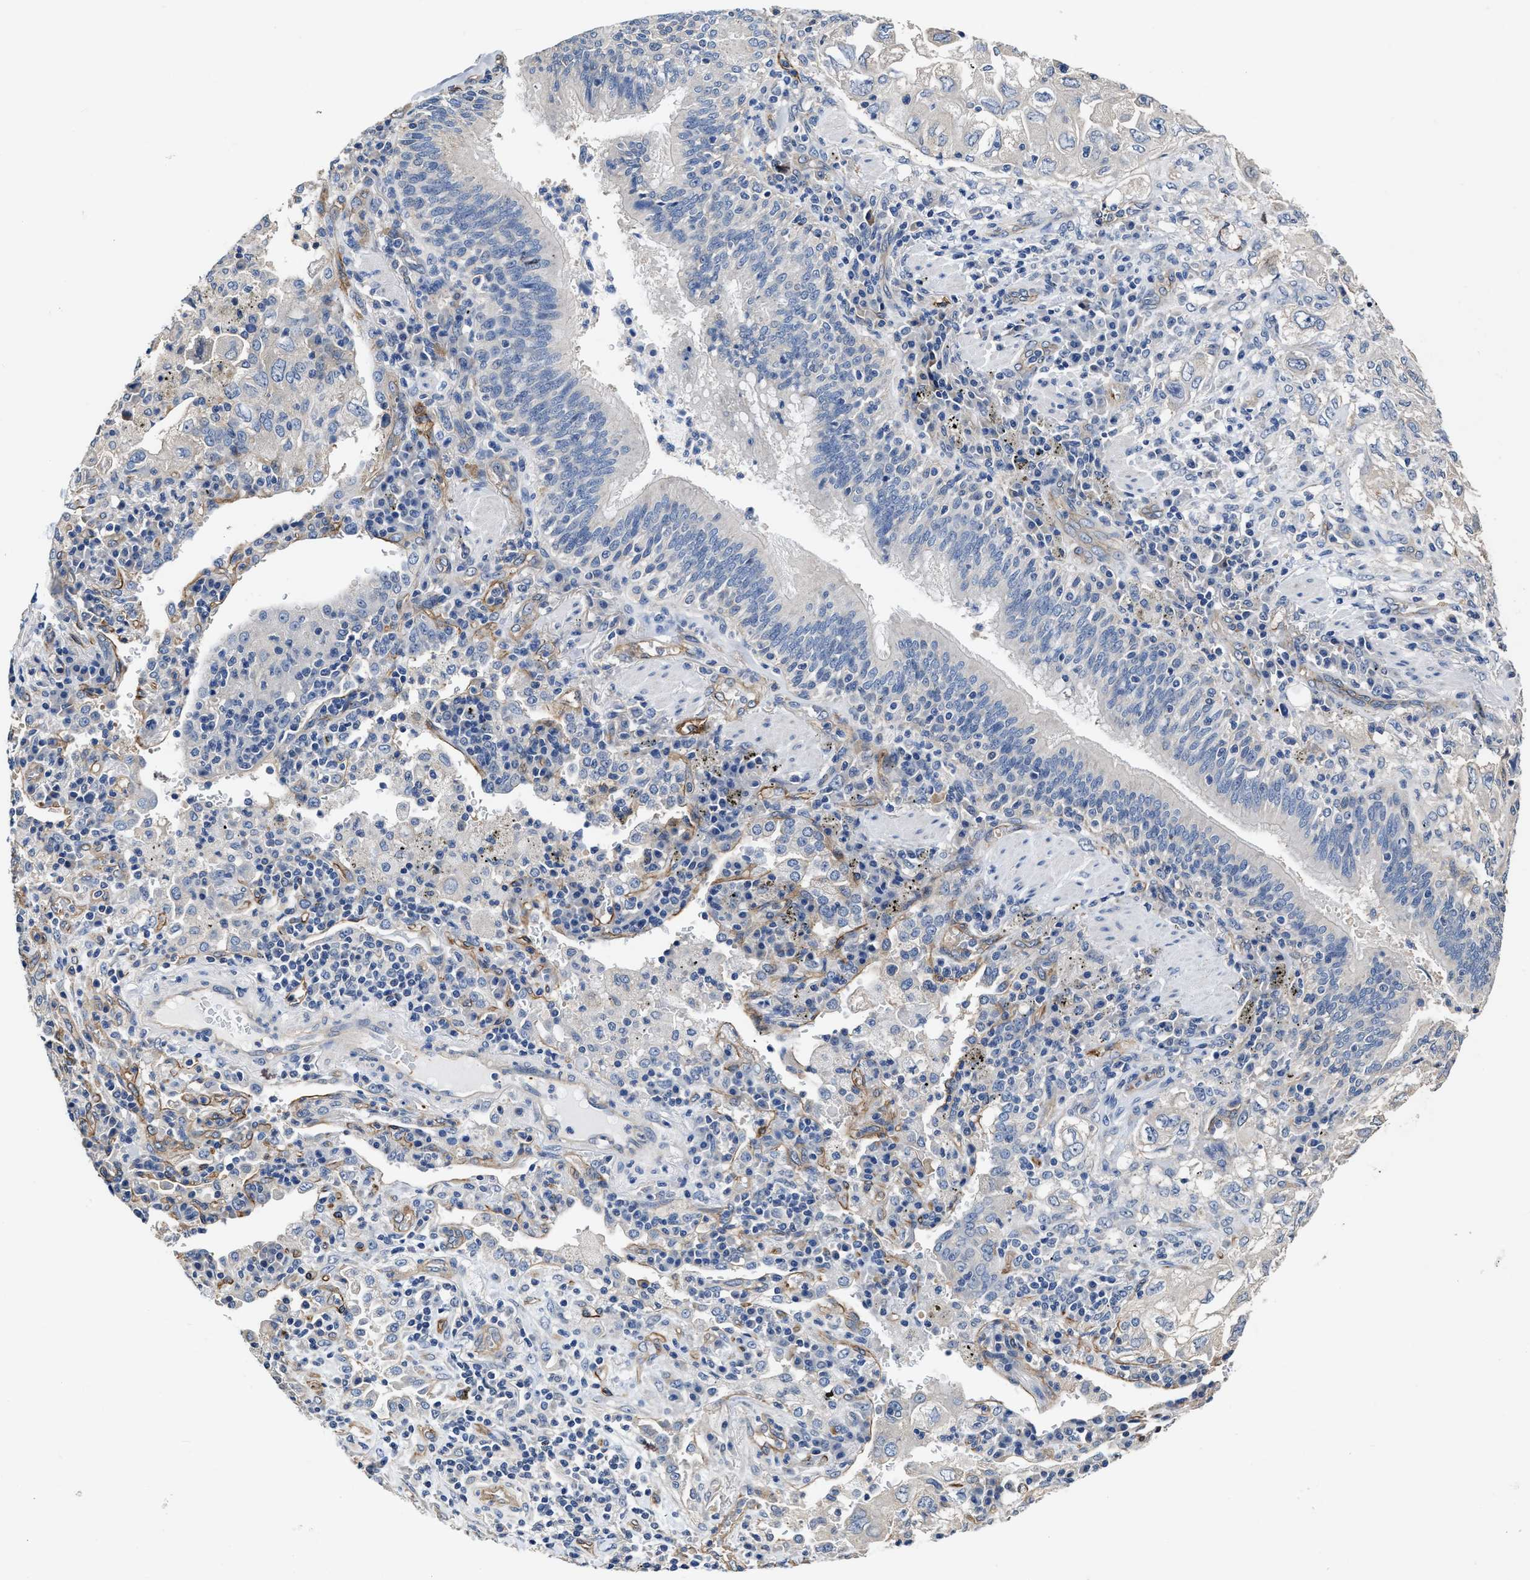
{"staining": {"intensity": "negative", "quantity": "none", "location": "none"}, "tissue": "lung cancer", "cell_type": "Tumor cells", "image_type": "cancer", "snomed": [{"axis": "morphology", "description": "Adenocarcinoma, NOS"}, {"axis": "topography", "description": "Lung"}], "caption": "This is an IHC histopathology image of adenocarcinoma (lung). There is no staining in tumor cells.", "gene": "C22orf42", "patient": {"sex": "male", "age": 64}}